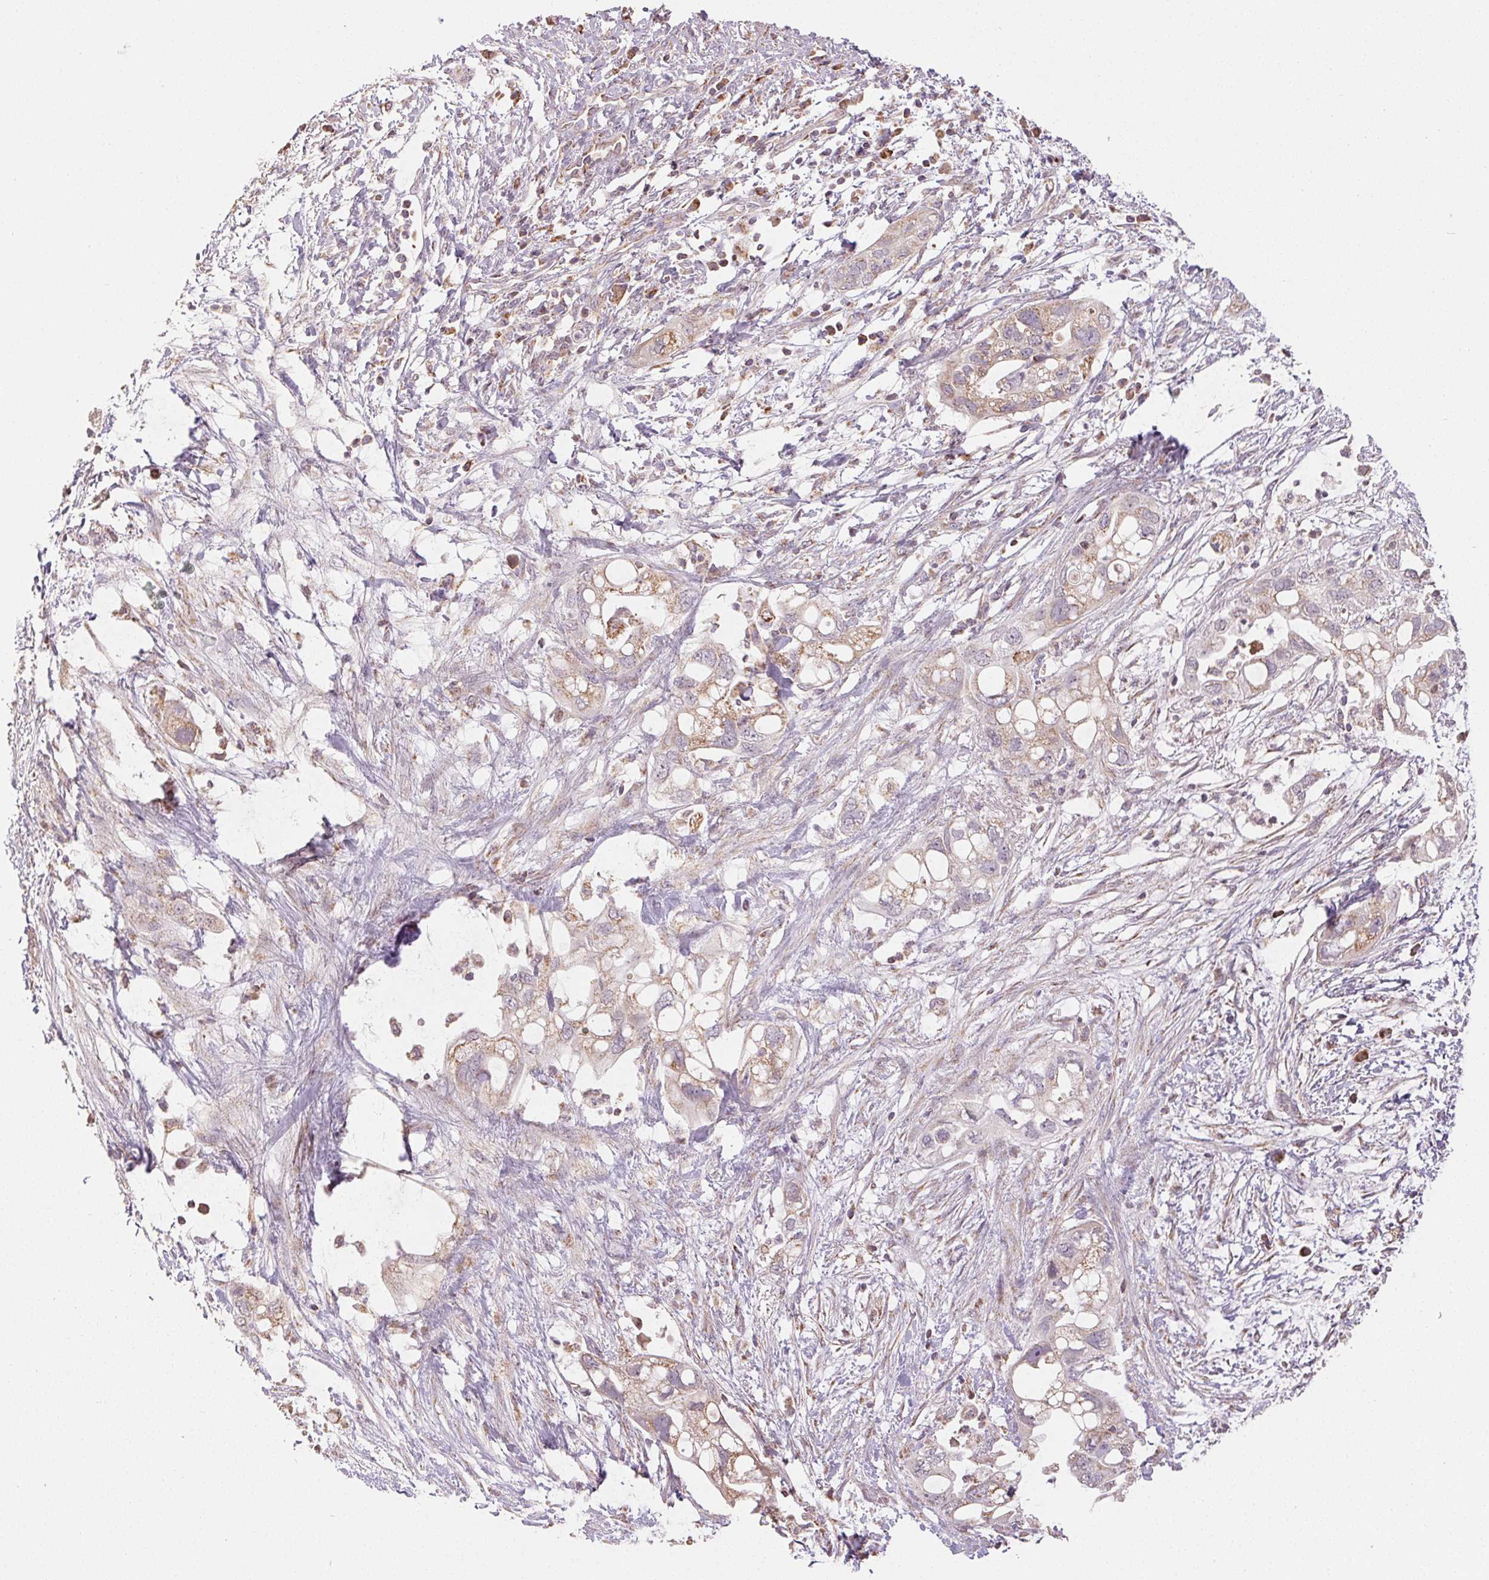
{"staining": {"intensity": "weak", "quantity": ">75%", "location": "cytoplasmic/membranous"}, "tissue": "pancreatic cancer", "cell_type": "Tumor cells", "image_type": "cancer", "snomed": [{"axis": "morphology", "description": "Adenocarcinoma, NOS"}, {"axis": "topography", "description": "Pancreas"}], "caption": "Protein expression by IHC exhibits weak cytoplasmic/membranous expression in about >75% of tumor cells in adenocarcinoma (pancreatic).", "gene": "CLASP1", "patient": {"sex": "female", "age": 72}}